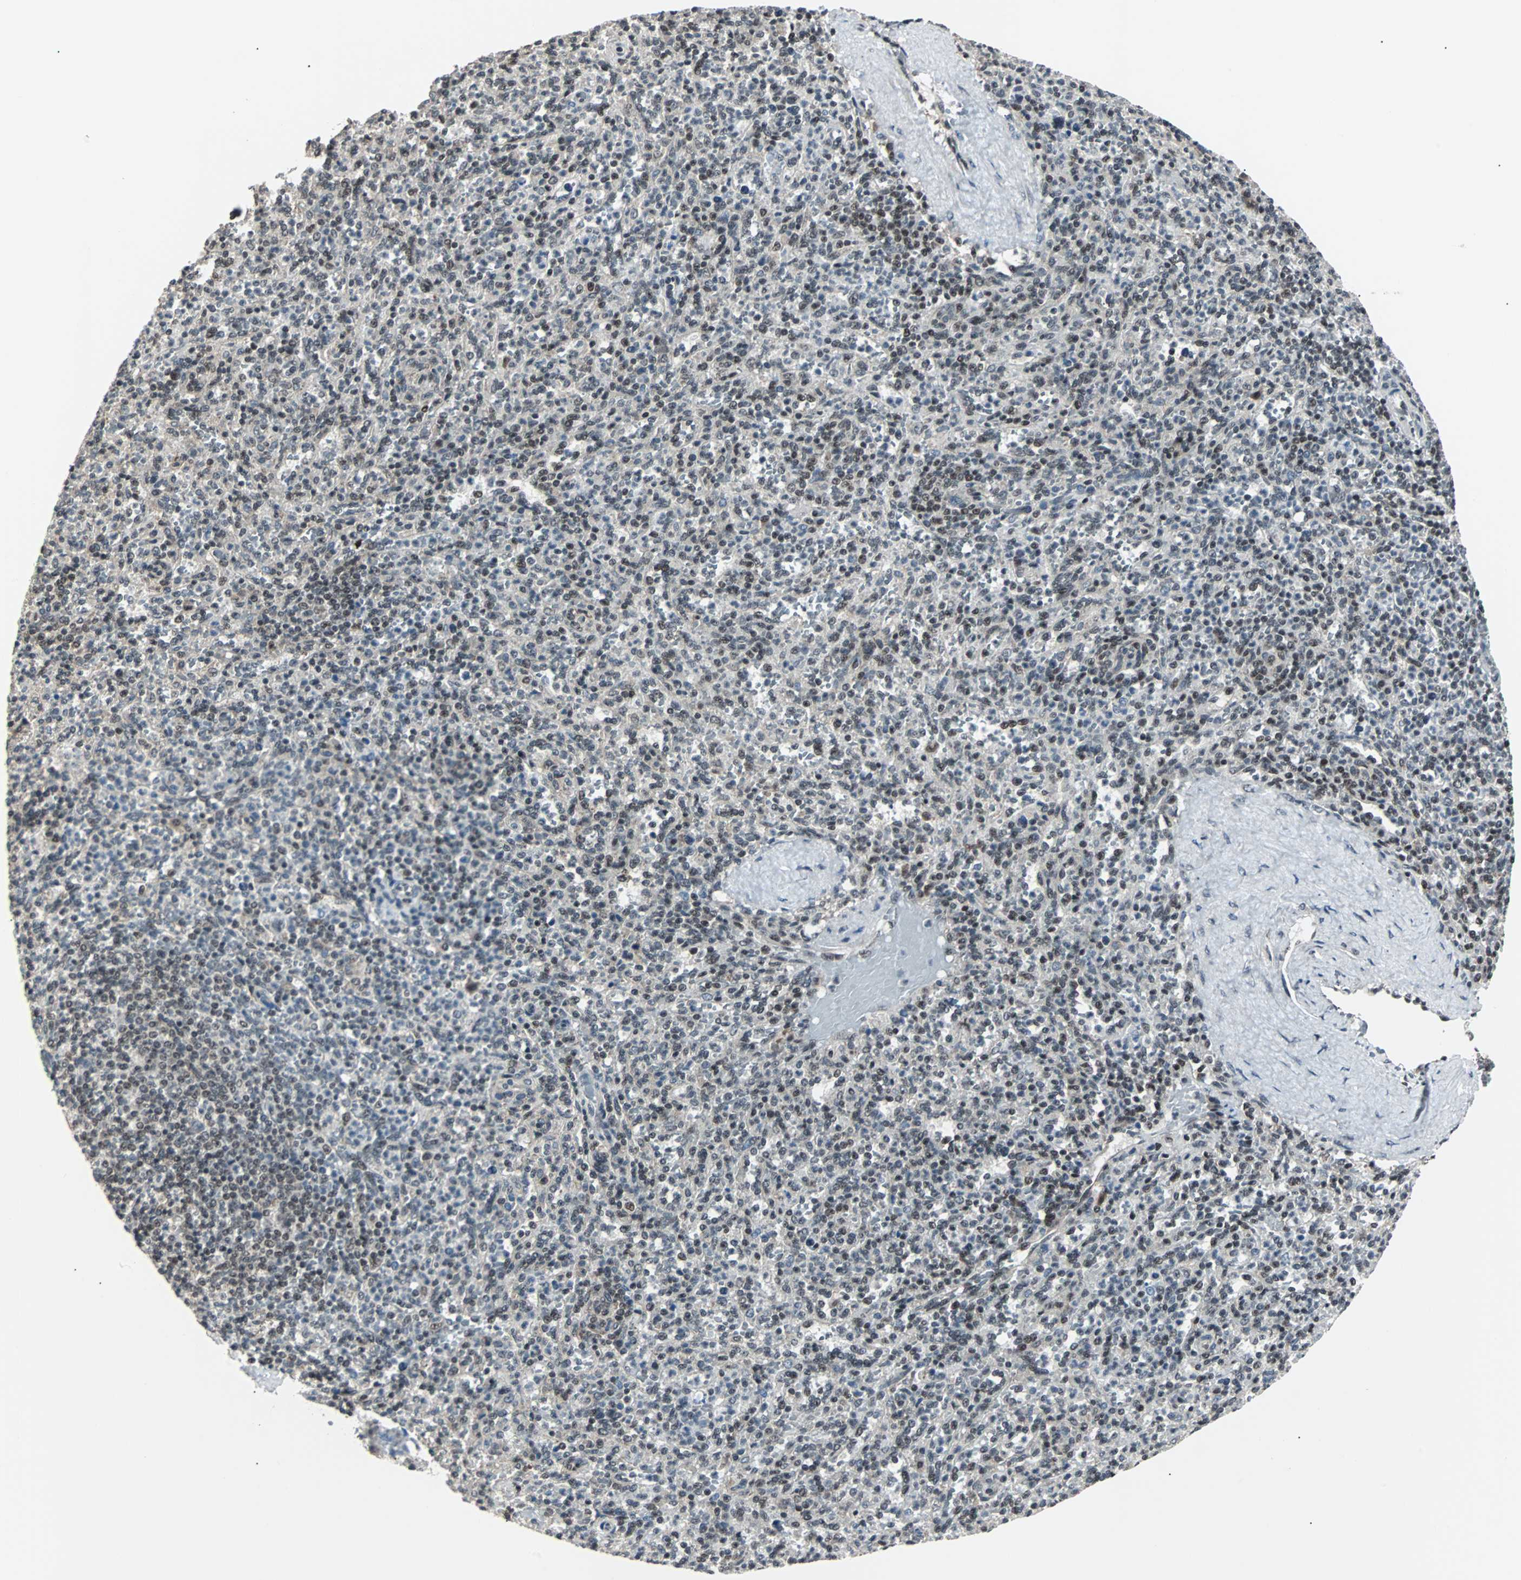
{"staining": {"intensity": "moderate", "quantity": "25%-75%", "location": "nuclear"}, "tissue": "spleen", "cell_type": "Cells in red pulp", "image_type": "normal", "snomed": [{"axis": "morphology", "description": "Normal tissue, NOS"}, {"axis": "topography", "description": "Spleen"}], "caption": "Cells in red pulp show medium levels of moderate nuclear staining in approximately 25%-75% of cells in normal human spleen.", "gene": "TERF2IP", "patient": {"sex": "male", "age": 36}}